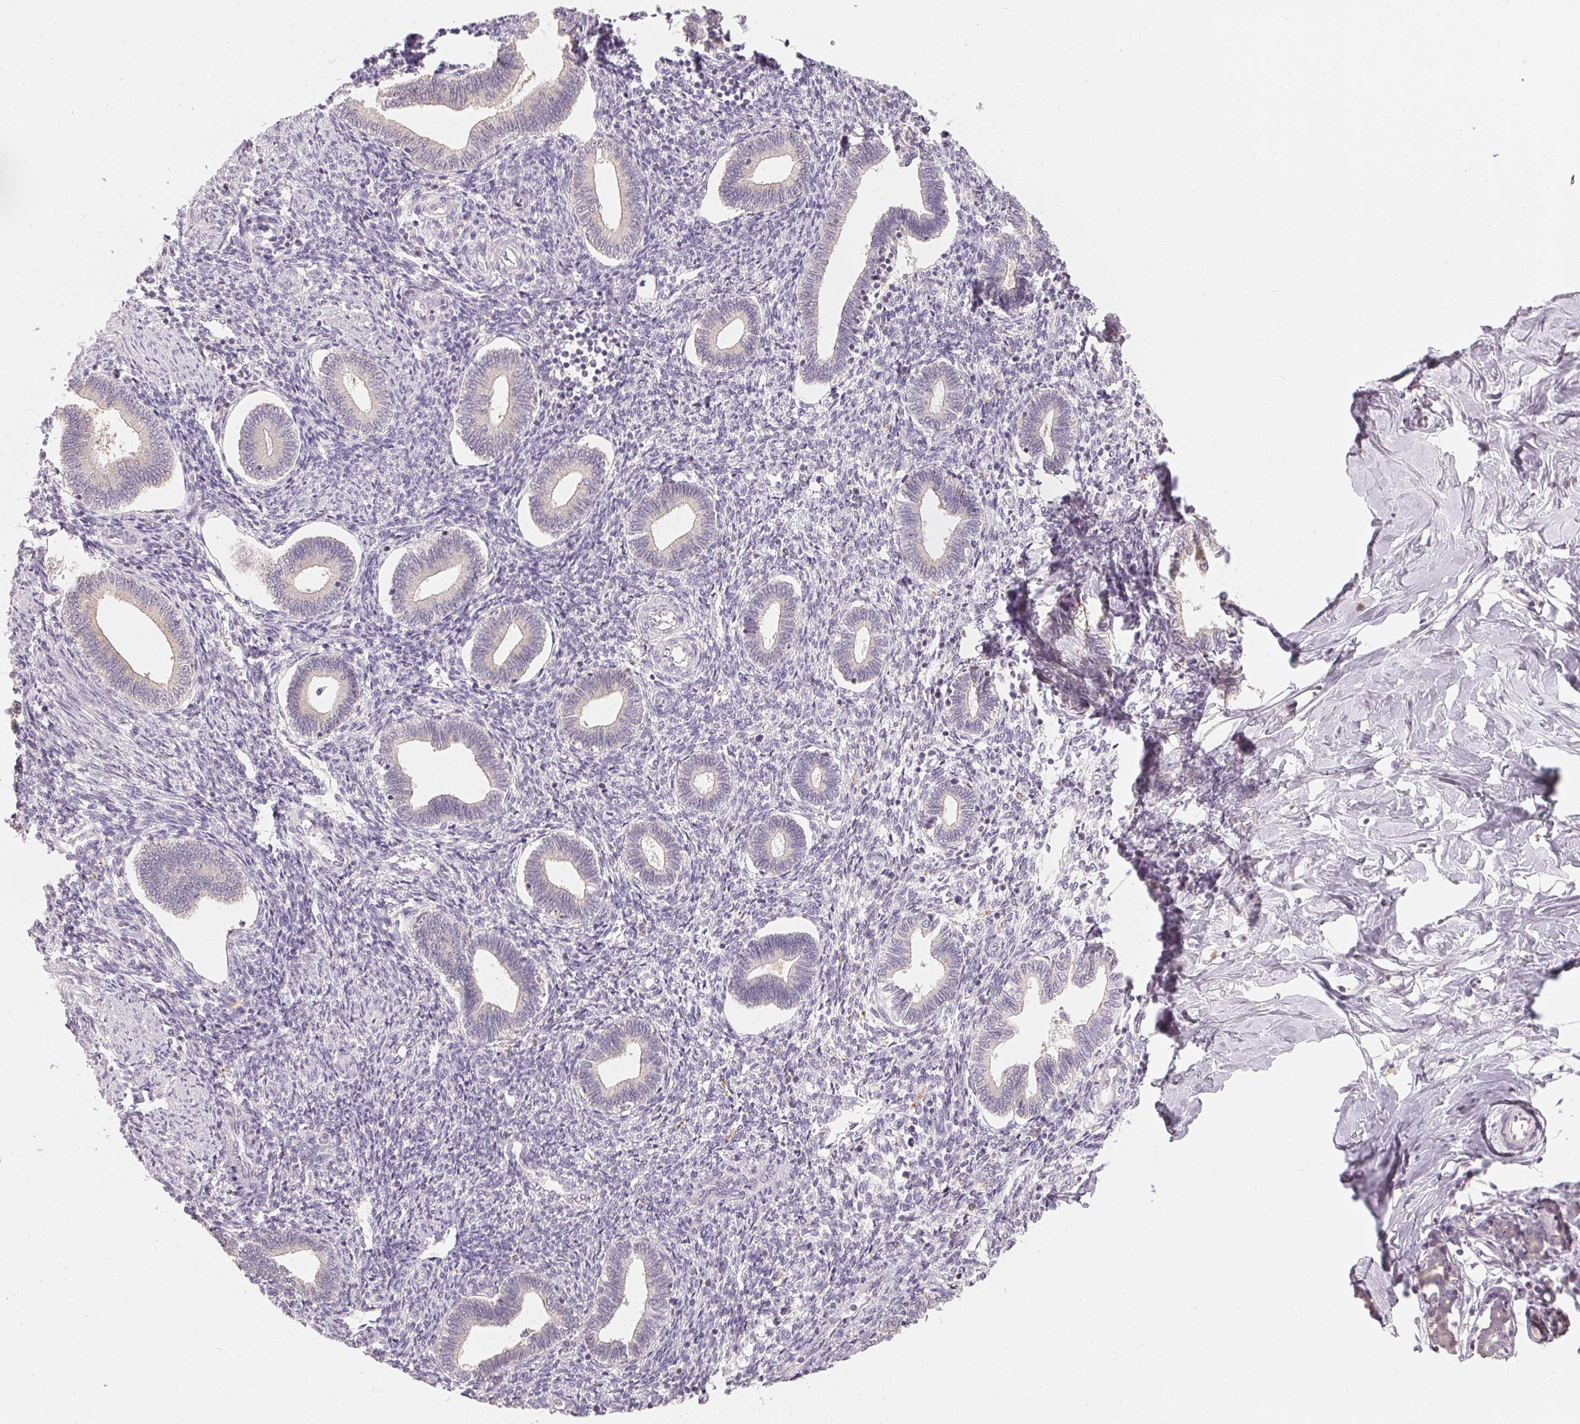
{"staining": {"intensity": "negative", "quantity": "none", "location": "none"}, "tissue": "endometrium", "cell_type": "Cells in endometrial stroma", "image_type": "normal", "snomed": [{"axis": "morphology", "description": "Normal tissue, NOS"}, {"axis": "topography", "description": "Endometrium"}], "caption": "The immunohistochemistry (IHC) photomicrograph has no significant expression in cells in endometrial stroma of endometrium.", "gene": "TREH", "patient": {"sex": "female", "age": 42}}